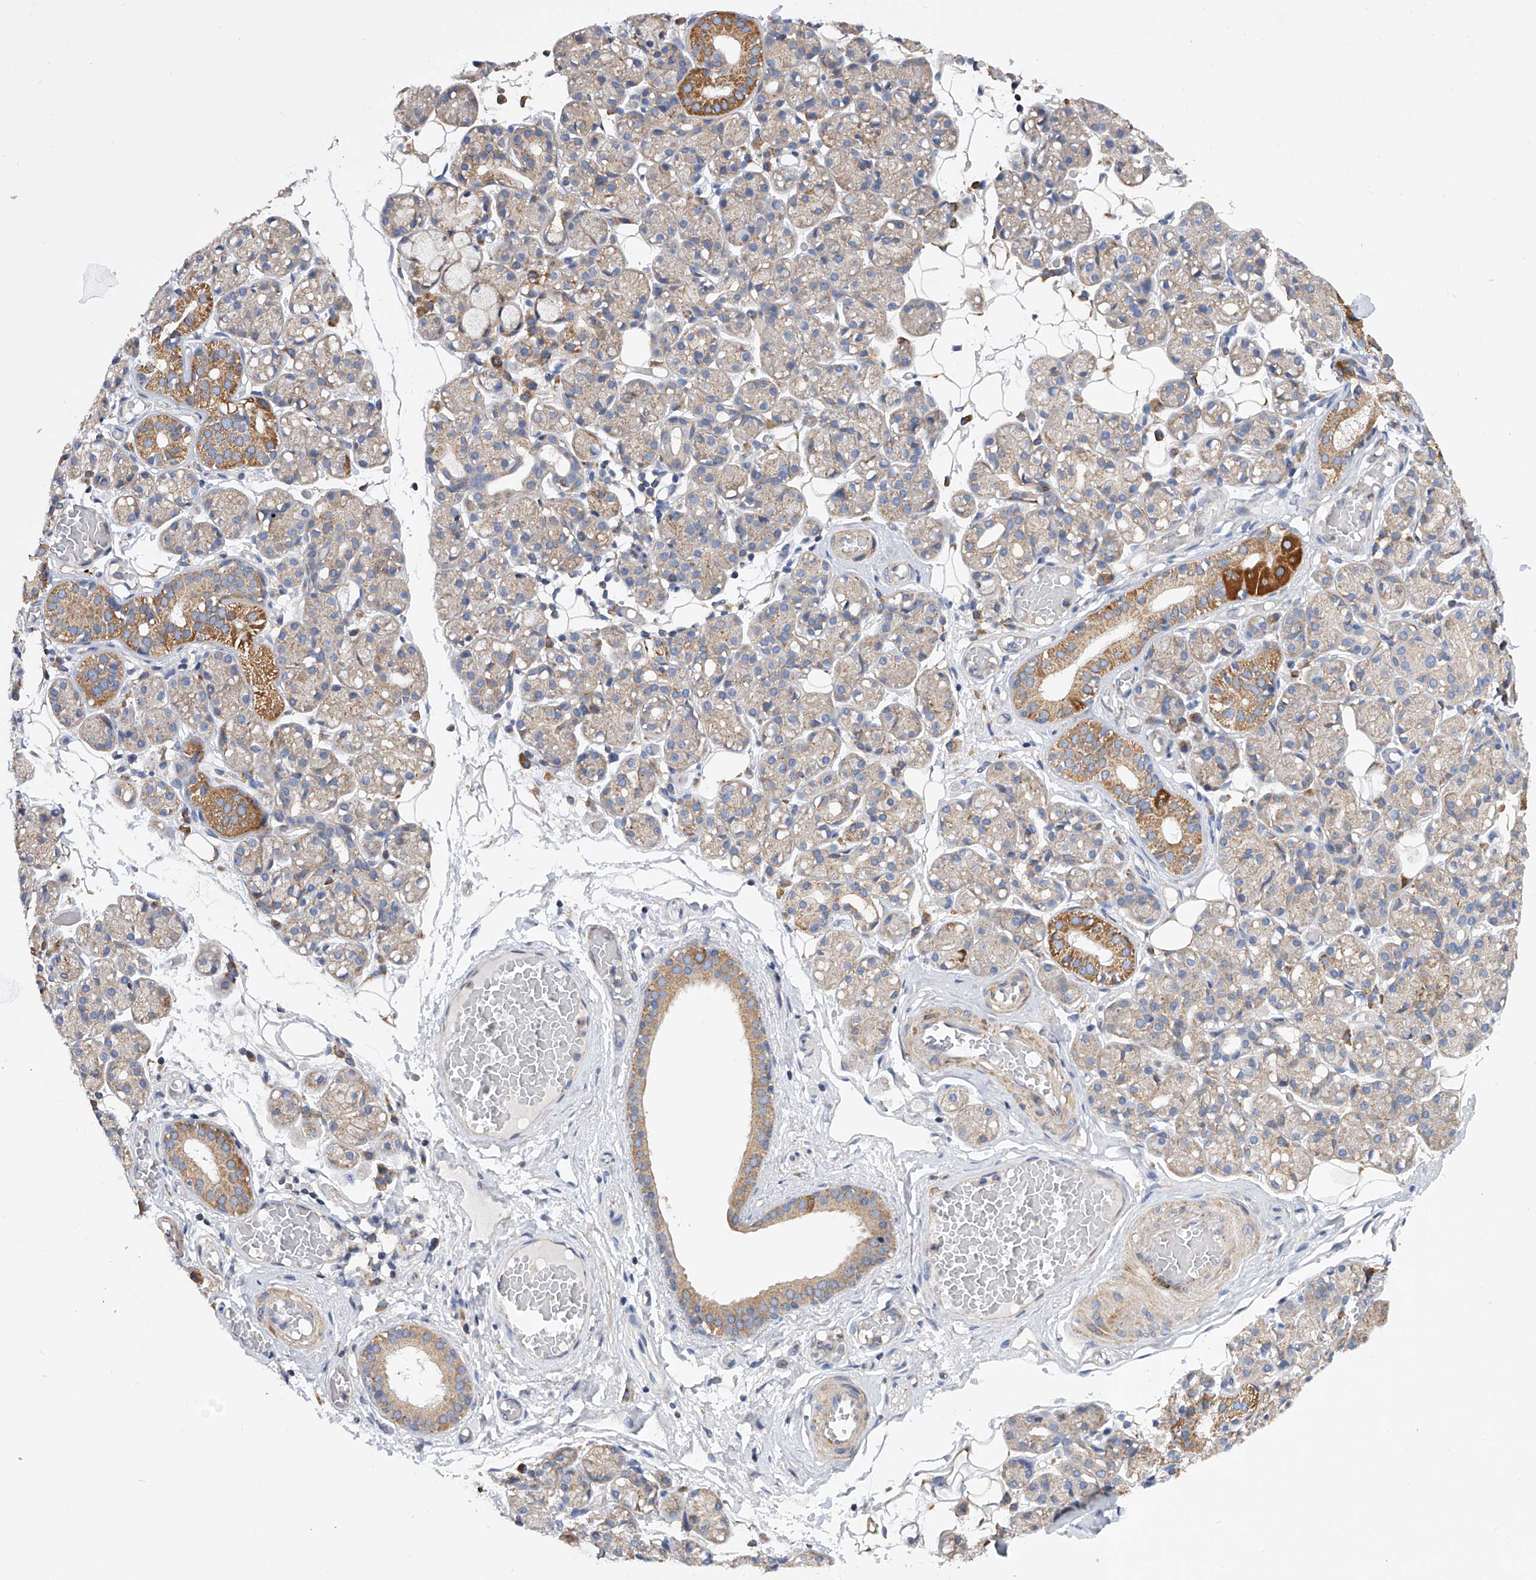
{"staining": {"intensity": "moderate", "quantity": "<25%", "location": "cytoplasmic/membranous"}, "tissue": "salivary gland", "cell_type": "Glandular cells", "image_type": "normal", "snomed": [{"axis": "morphology", "description": "Normal tissue, NOS"}, {"axis": "topography", "description": "Salivary gland"}], "caption": "Unremarkable salivary gland demonstrates moderate cytoplasmic/membranous positivity in about <25% of glandular cells.", "gene": "MLYCD", "patient": {"sex": "male", "age": 63}}